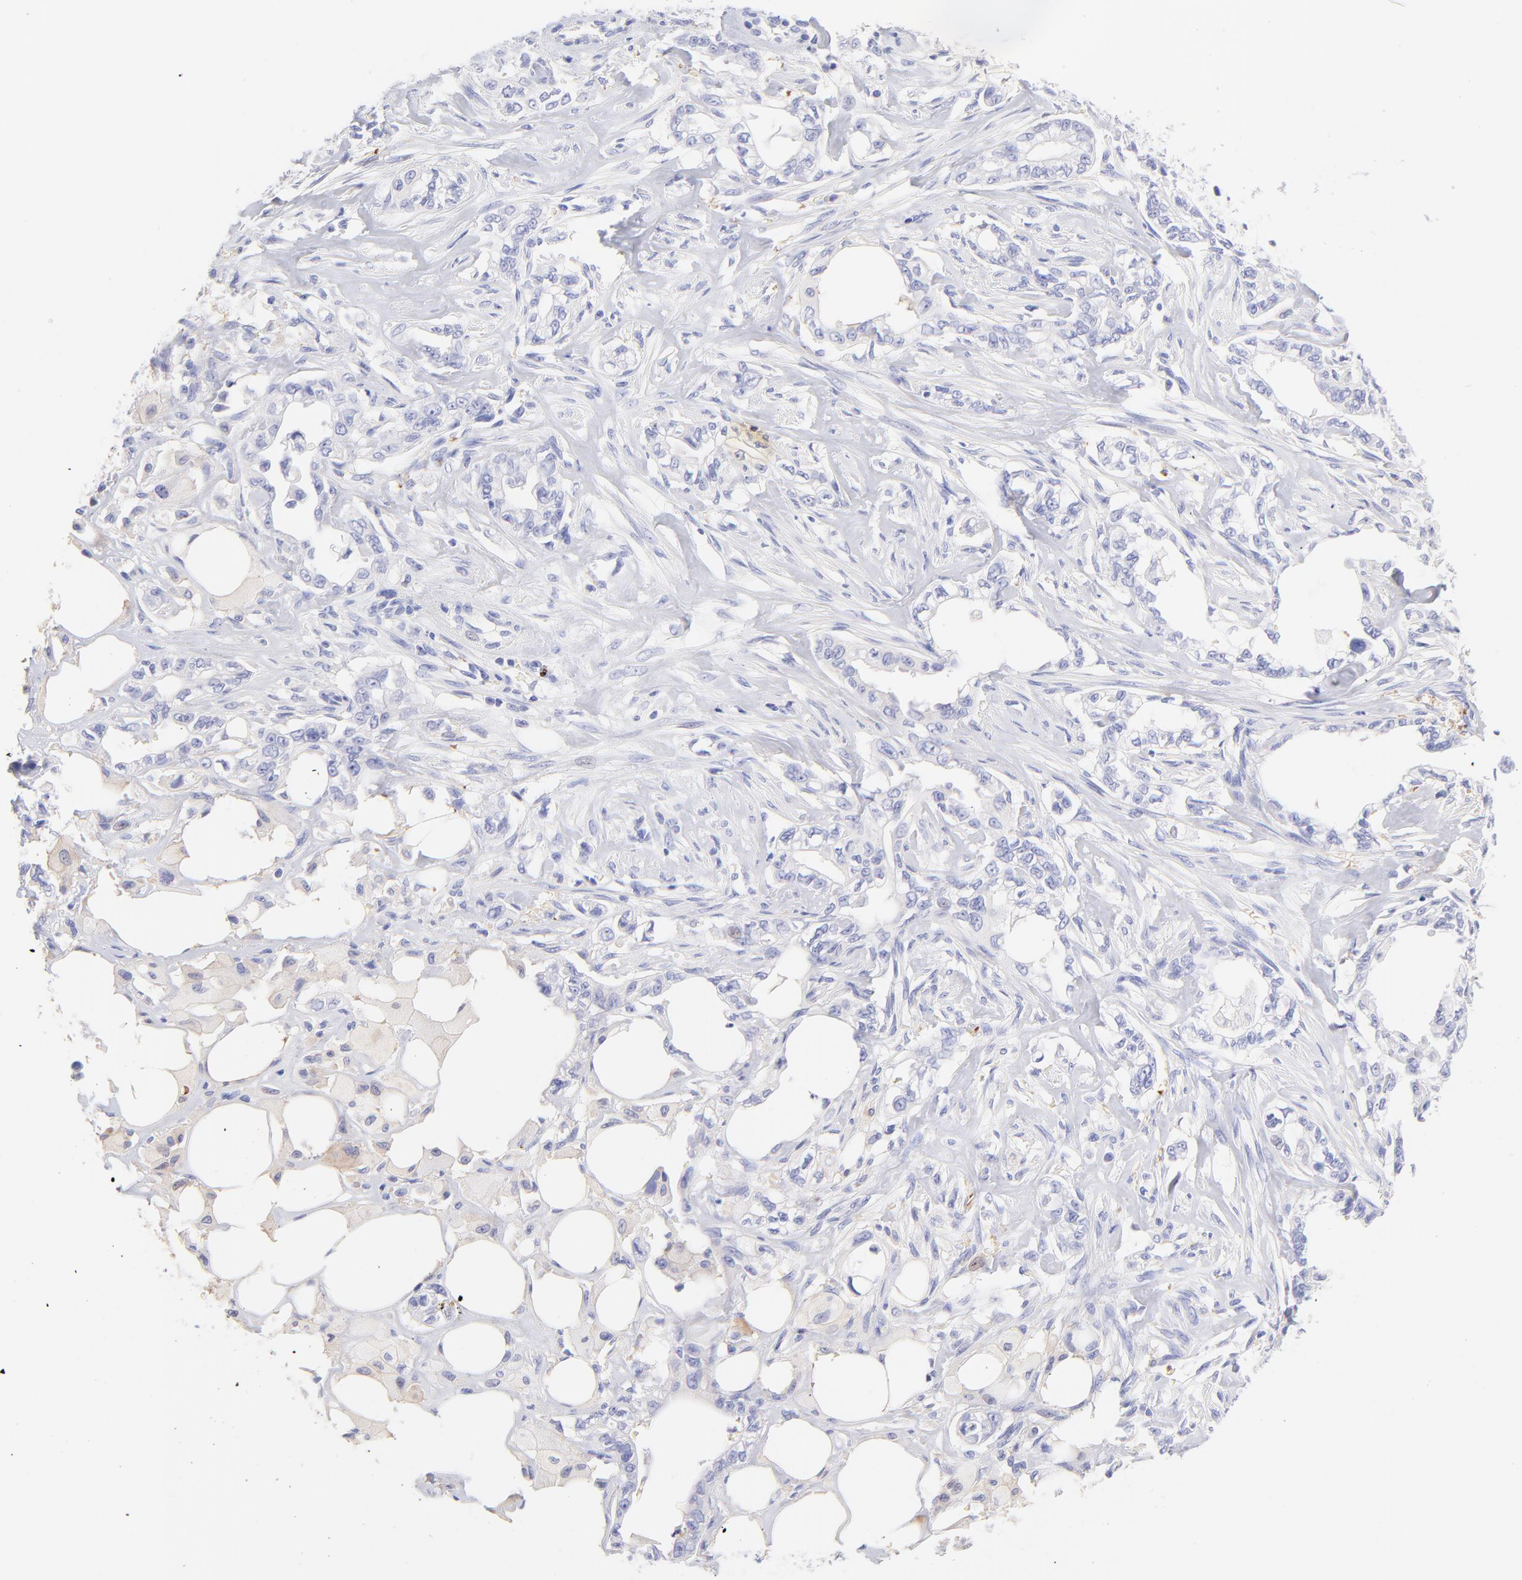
{"staining": {"intensity": "negative", "quantity": "none", "location": "none"}, "tissue": "pancreatic cancer", "cell_type": "Tumor cells", "image_type": "cancer", "snomed": [{"axis": "morphology", "description": "Normal tissue, NOS"}, {"axis": "topography", "description": "Pancreas"}], "caption": "Protein analysis of pancreatic cancer demonstrates no significant positivity in tumor cells.", "gene": "FRMPD3", "patient": {"sex": "male", "age": 42}}